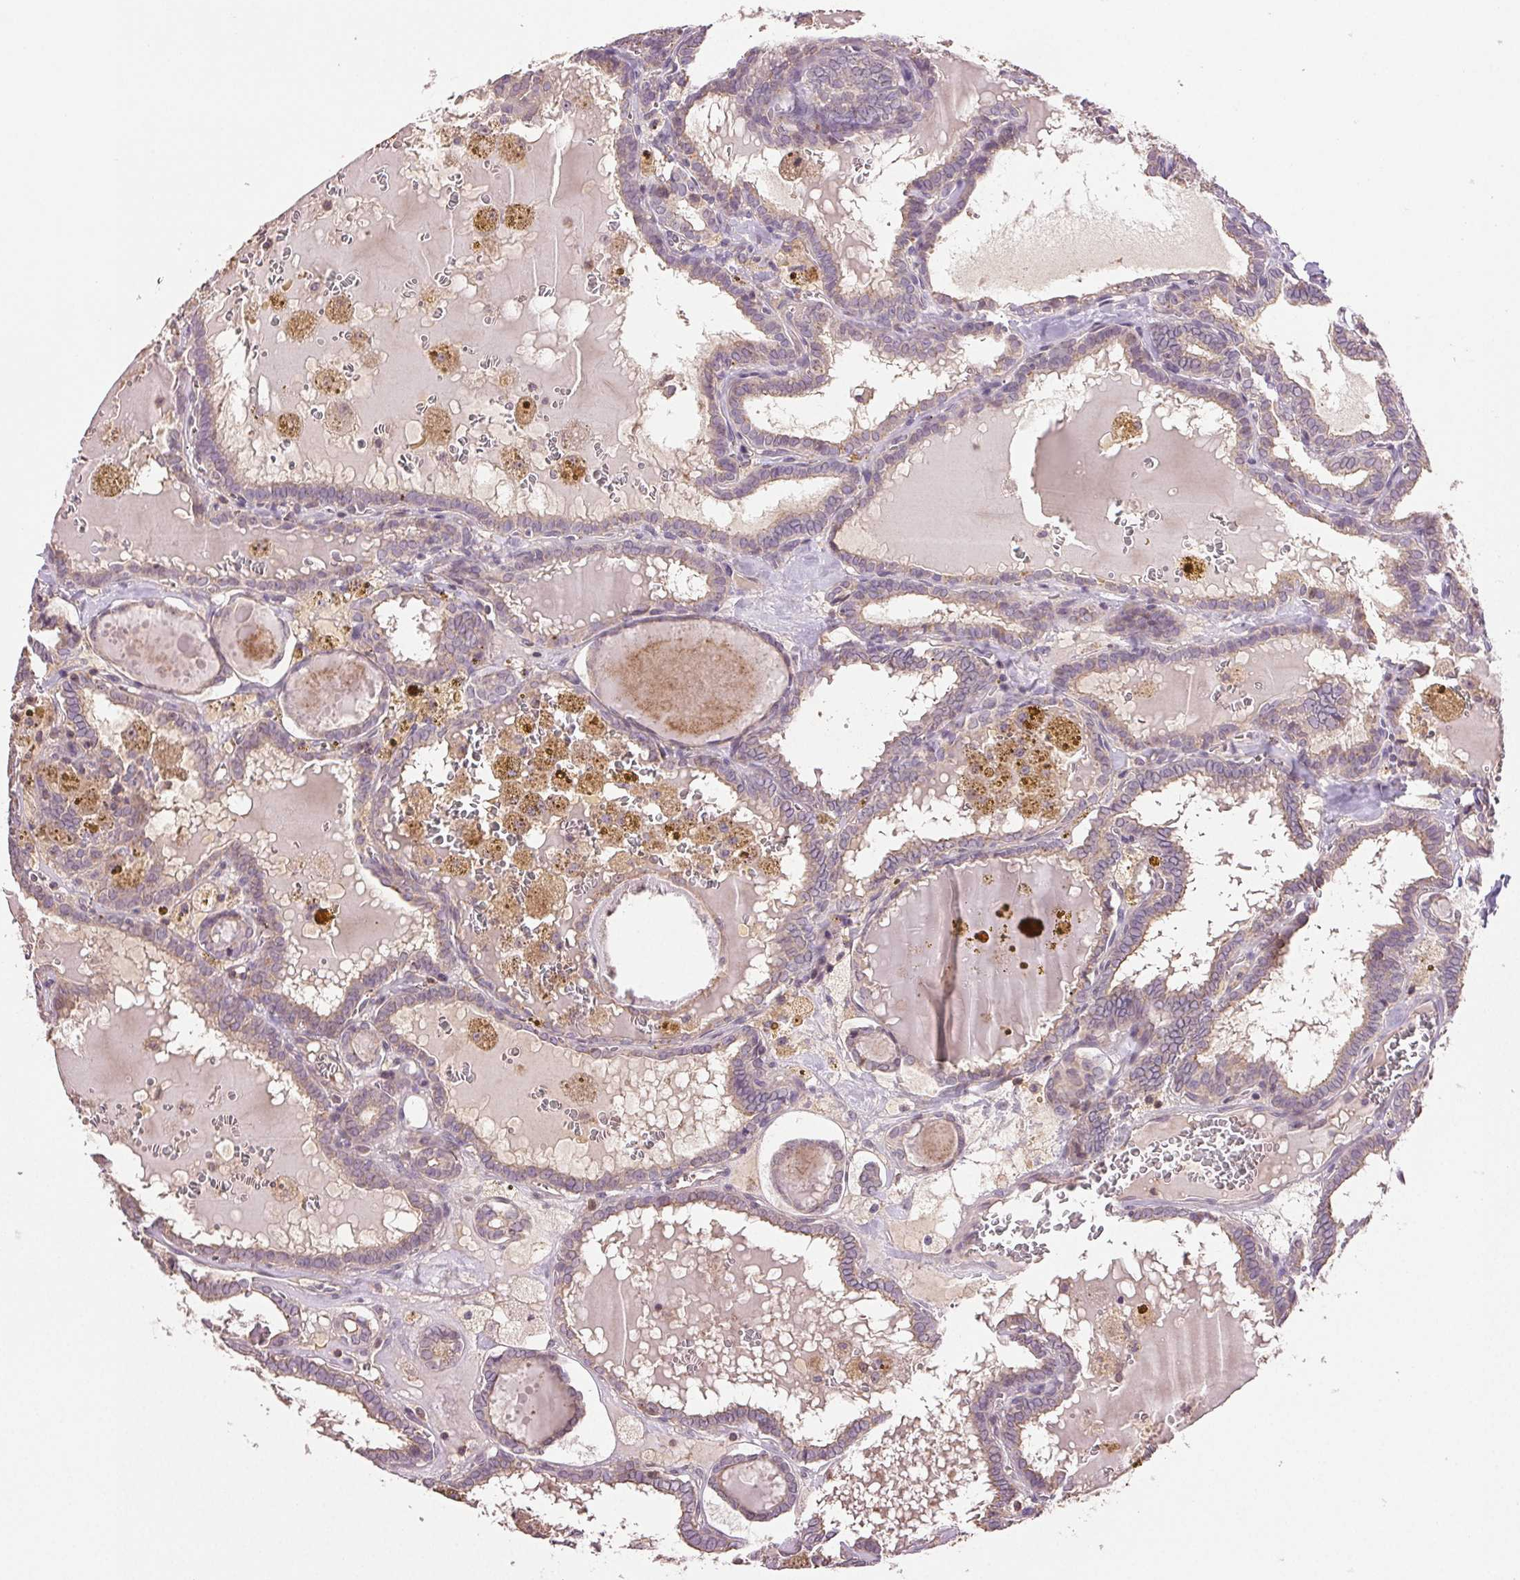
{"staining": {"intensity": "weak", "quantity": "<25%", "location": "cytoplasmic/membranous"}, "tissue": "thyroid cancer", "cell_type": "Tumor cells", "image_type": "cancer", "snomed": [{"axis": "morphology", "description": "Papillary adenocarcinoma, NOS"}, {"axis": "topography", "description": "Thyroid gland"}], "caption": "IHC histopathology image of human papillary adenocarcinoma (thyroid) stained for a protein (brown), which demonstrates no staining in tumor cells.", "gene": "TMEM253", "patient": {"sex": "female", "age": 39}}